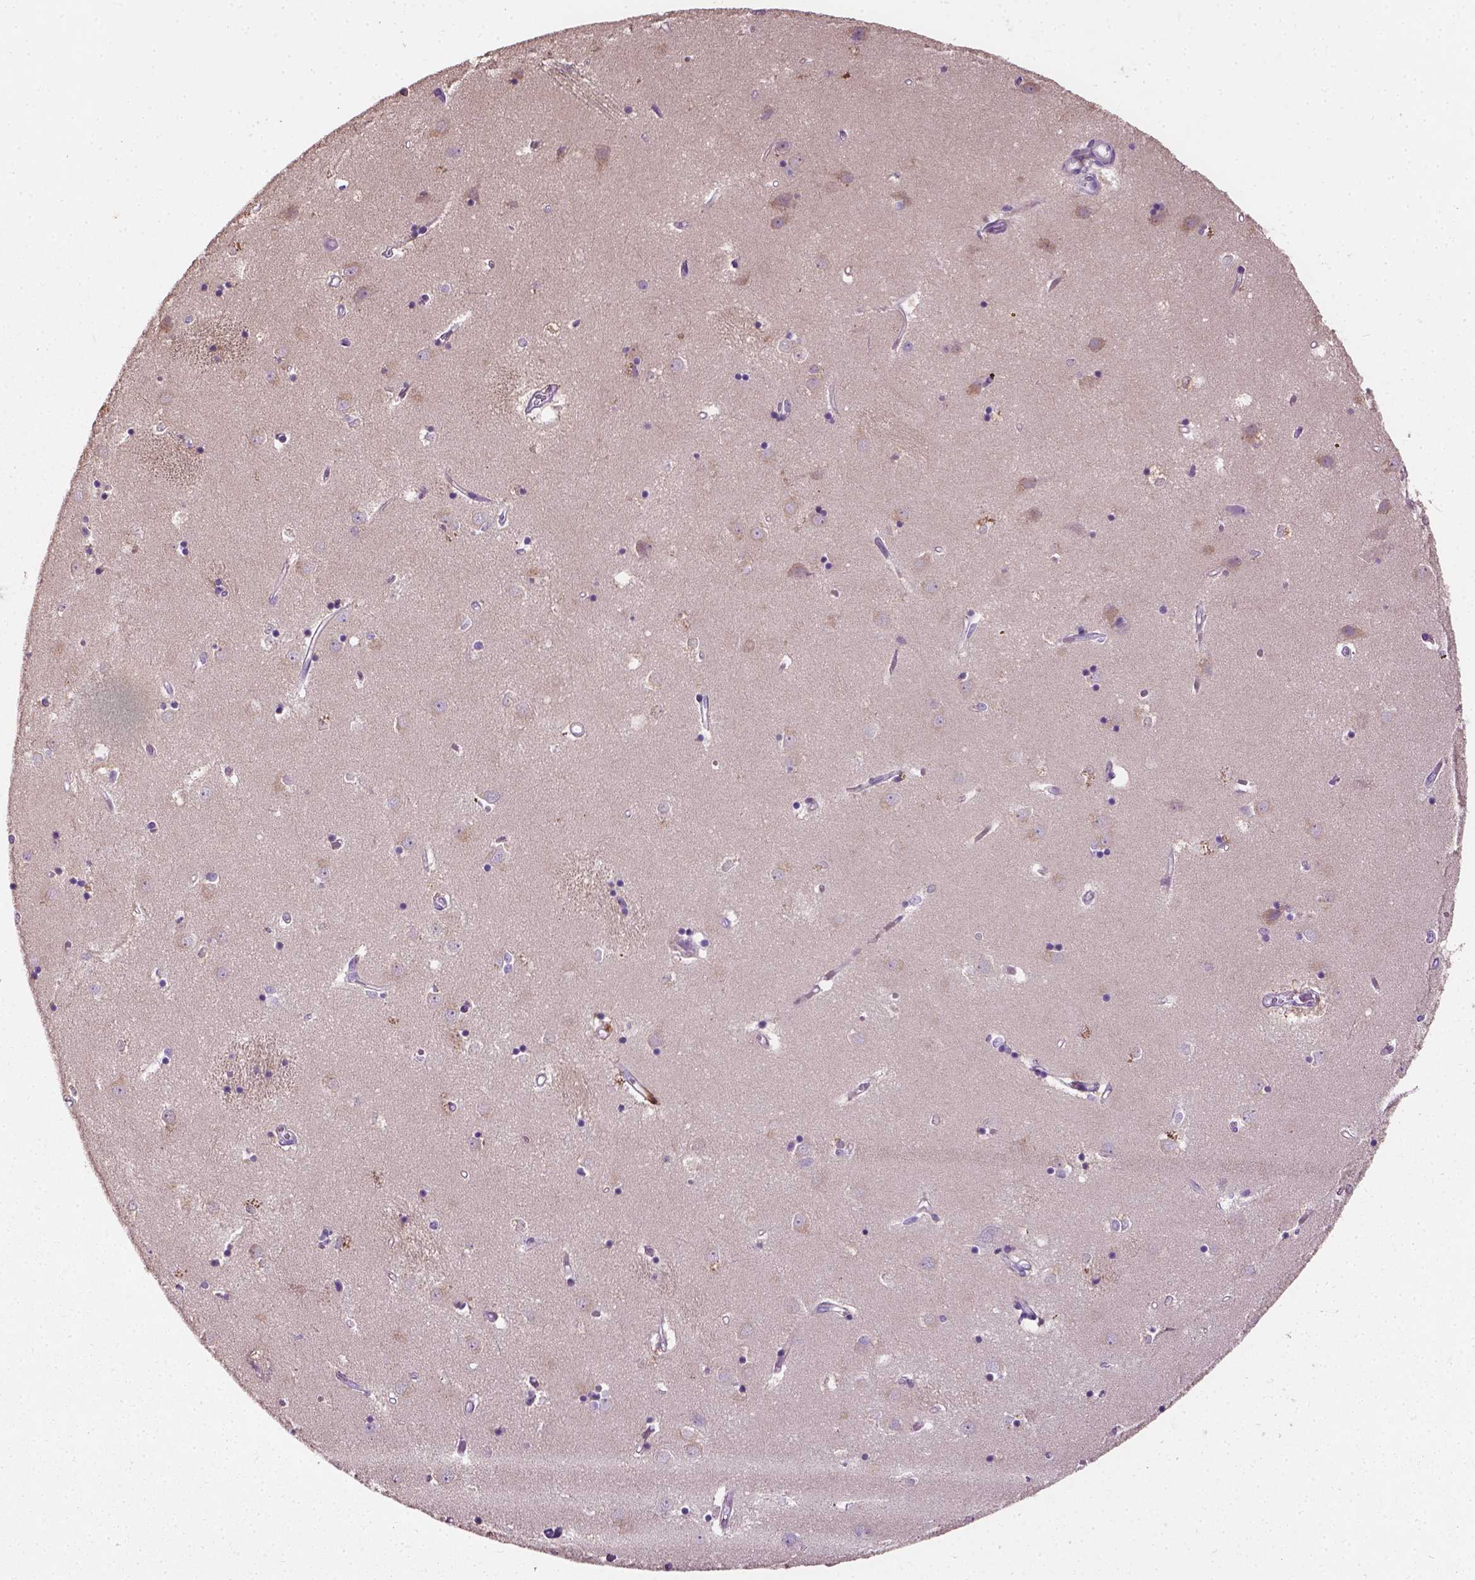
{"staining": {"intensity": "moderate", "quantity": "25%-75%", "location": "cytoplasmic/membranous"}, "tissue": "caudate", "cell_type": "Glial cells", "image_type": "normal", "snomed": [{"axis": "morphology", "description": "Normal tissue, NOS"}, {"axis": "topography", "description": "Lateral ventricle wall"}], "caption": "Benign caudate demonstrates moderate cytoplasmic/membranous positivity in about 25%-75% of glial cells, visualized by immunohistochemistry. (DAB (3,3'-diaminobenzidine) IHC, brown staining for protein, blue staining for nuclei).", "gene": "PKP3", "patient": {"sex": "male", "age": 54}}